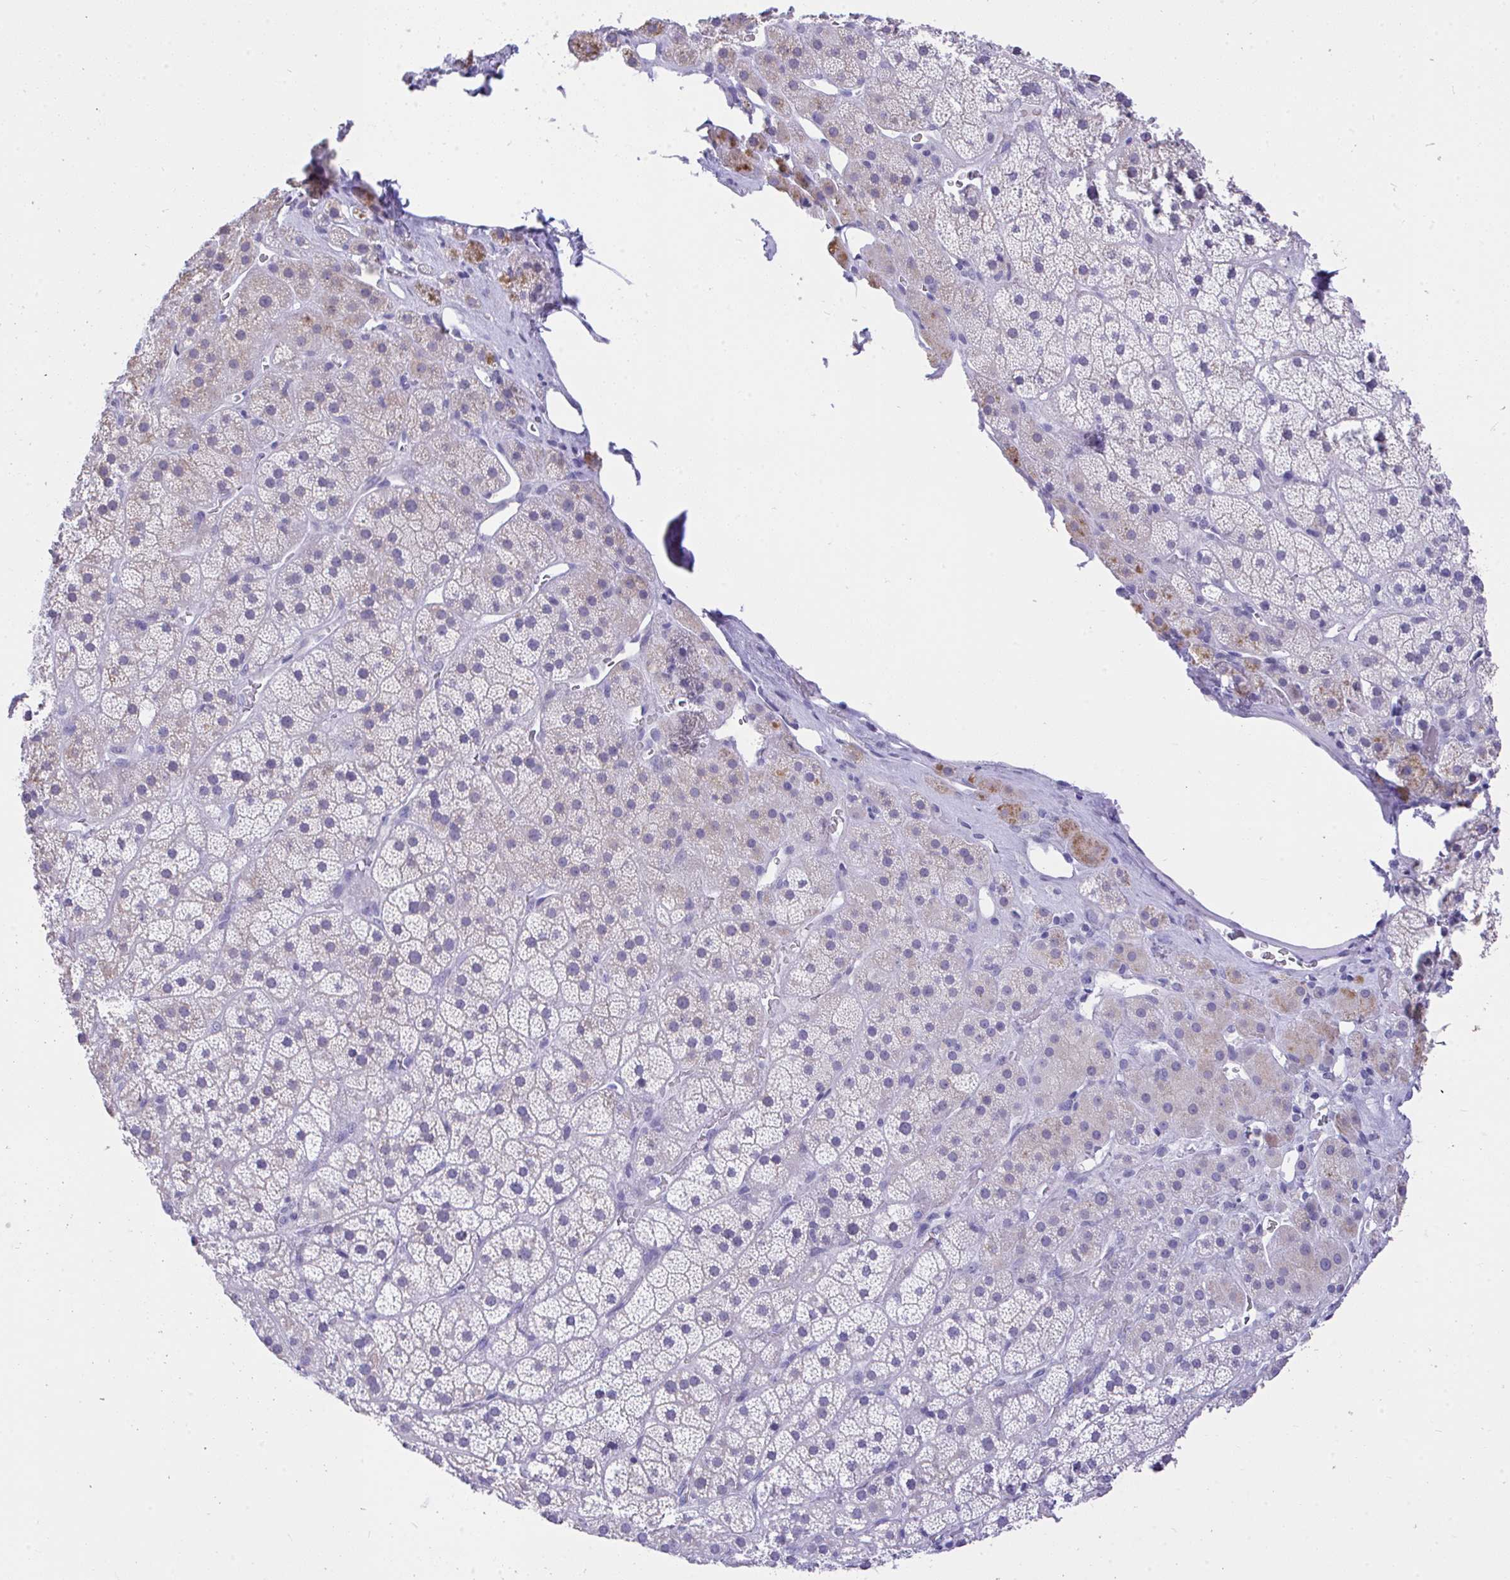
{"staining": {"intensity": "moderate", "quantity": "<25%", "location": "cytoplasmic/membranous"}, "tissue": "adrenal gland", "cell_type": "Glandular cells", "image_type": "normal", "snomed": [{"axis": "morphology", "description": "Normal tissue, NOS"}, {"axis": "topography", "description": "Adrenal gland"}], "caption": "This histopathology image displays immunohistochemistry staining of normal human adrenal gland, with low moderate cytoplasmic/membranous positivity in about <25% of glandular cells.", "gene": "MS4A12", "patient": {"sex": "male", "age": 57}}